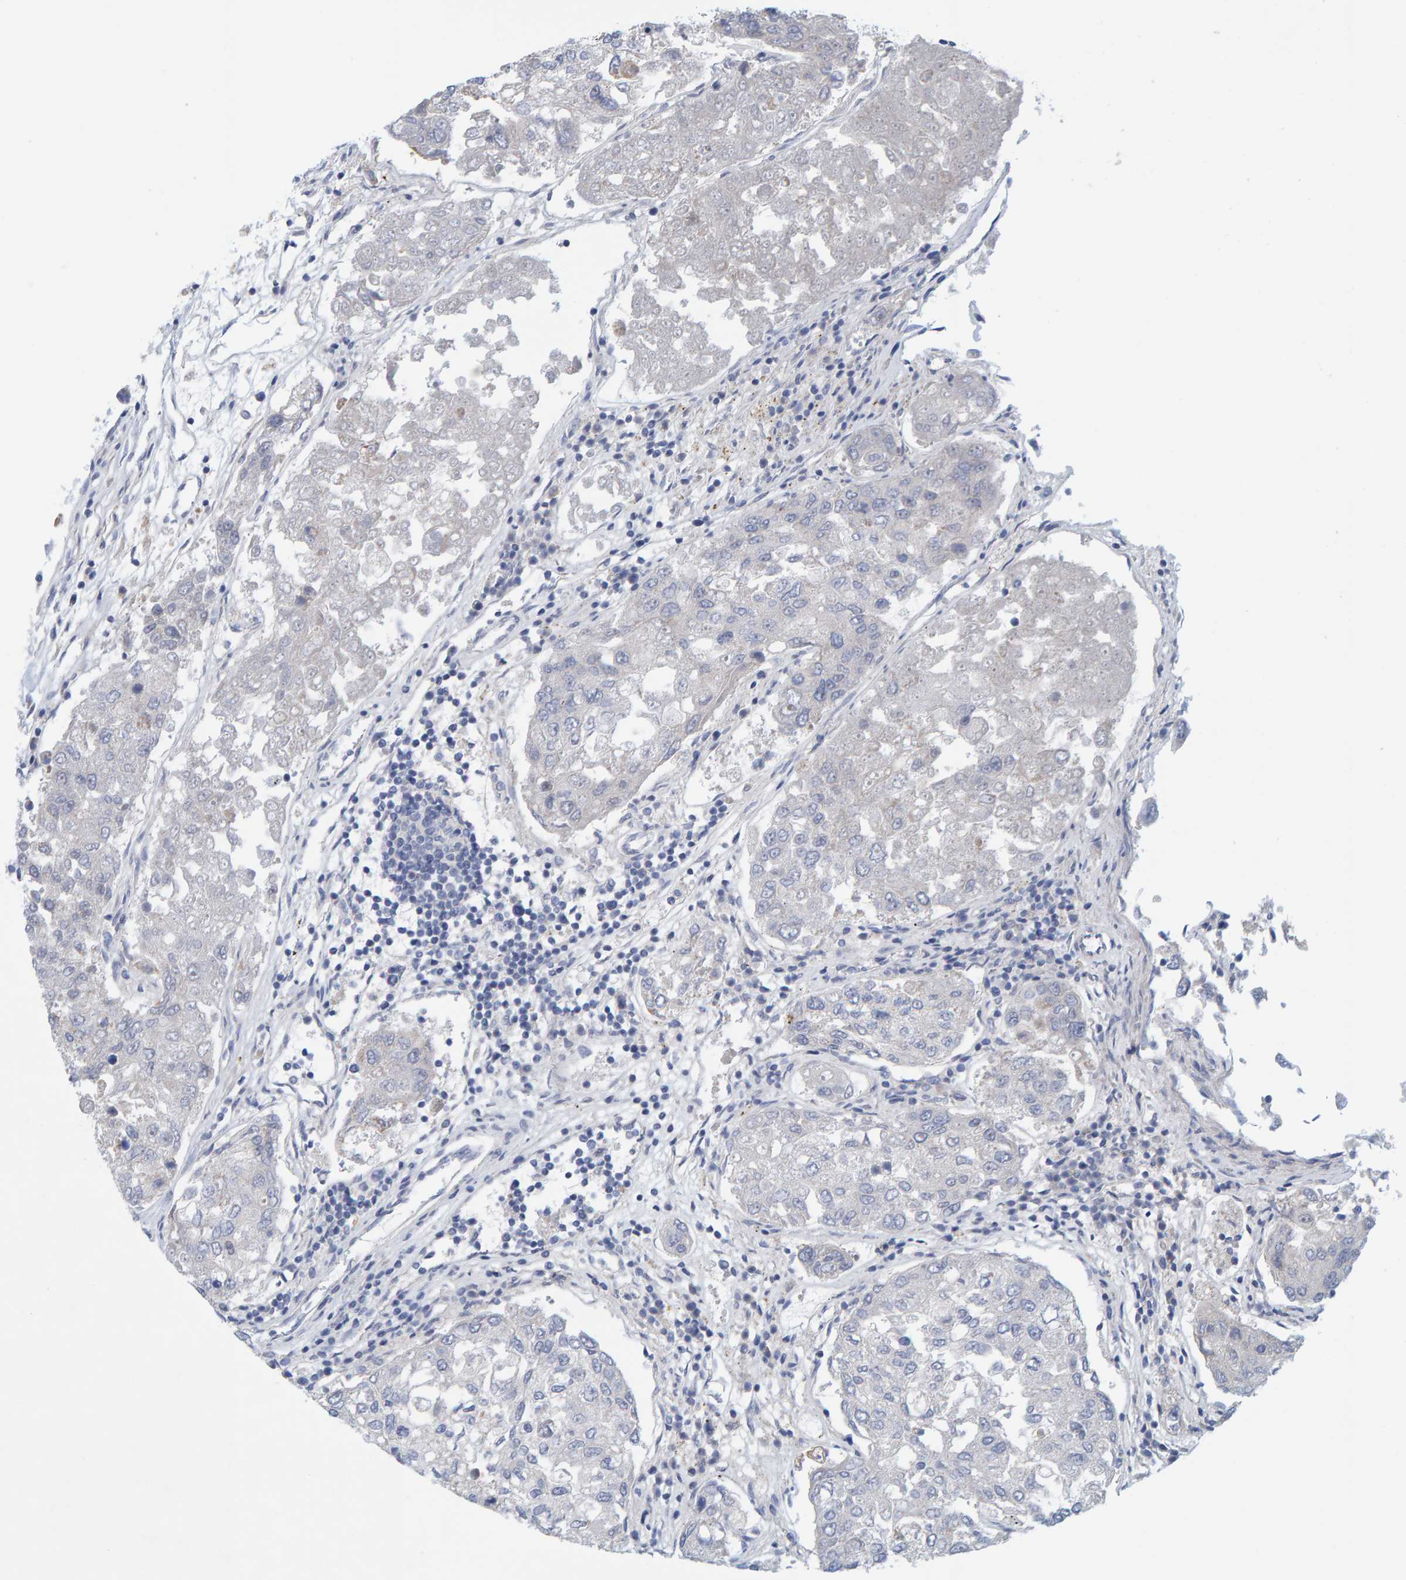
{"staining": {"intensity": "negative", "quantity": "none", "location": "none"}, "tissue": "urothelial cancer", "cell_type": "Tumor cells", "image_type": "cancer", "snomed": [{"axis": "morphology", "description": "Urothelial carcinoma, High grade"}, {"axis": "topography", "description": "Lymph node"}, {"axis": "topography", "description": "Urinary bladder"}], "caption": "Immunohistochemical staining of urothelial cancer exhibits no significant staining in tumor cells.", "gene": "ZC3H3", "patient": {"sex": "male", "age": 51}}